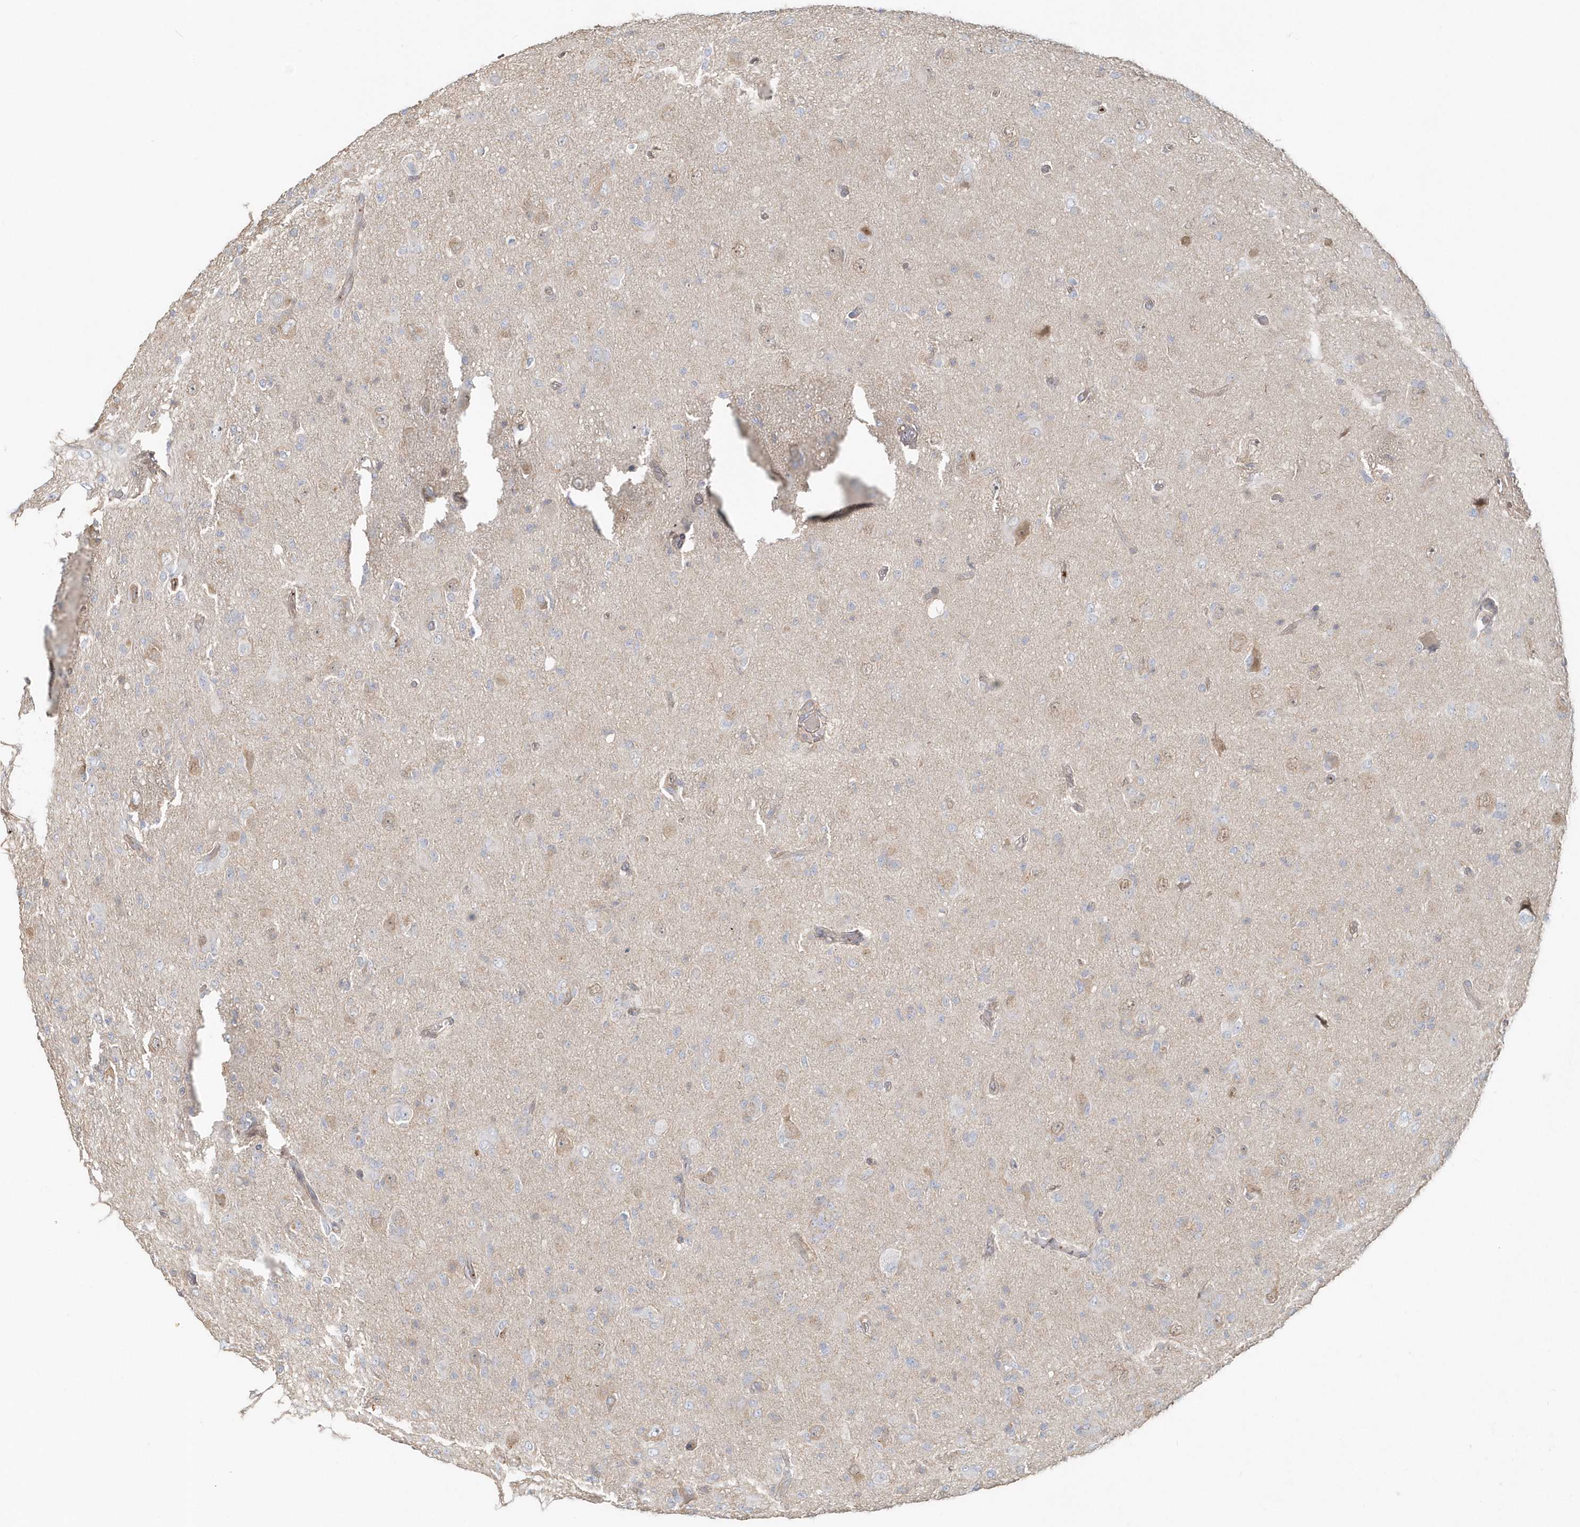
{"staining": {"intensity": "negative", "quantity": "none", "location": "none"}, "tissue": "glioma", "cell_type": "Tumor cells", "image_type": "cancer", "snomed": [{"axis": "morphology", "description": "Glioma, malignant, High grade"}, {"axis": "topography", "description": "Brain"}], "caption": "Immunohistochemistry (IHC) histopathology image of human high-grade glioma (malignant) stained for a protein (brown), which demonstrates no positivity in tumor cells. (DAB (3,3'-diaminobenzidine) immunohistochemistry (IHC) with hematoxylin counter stain).", "gene": "MMRN1", "patient": {"sex": "female", "age": 57}}